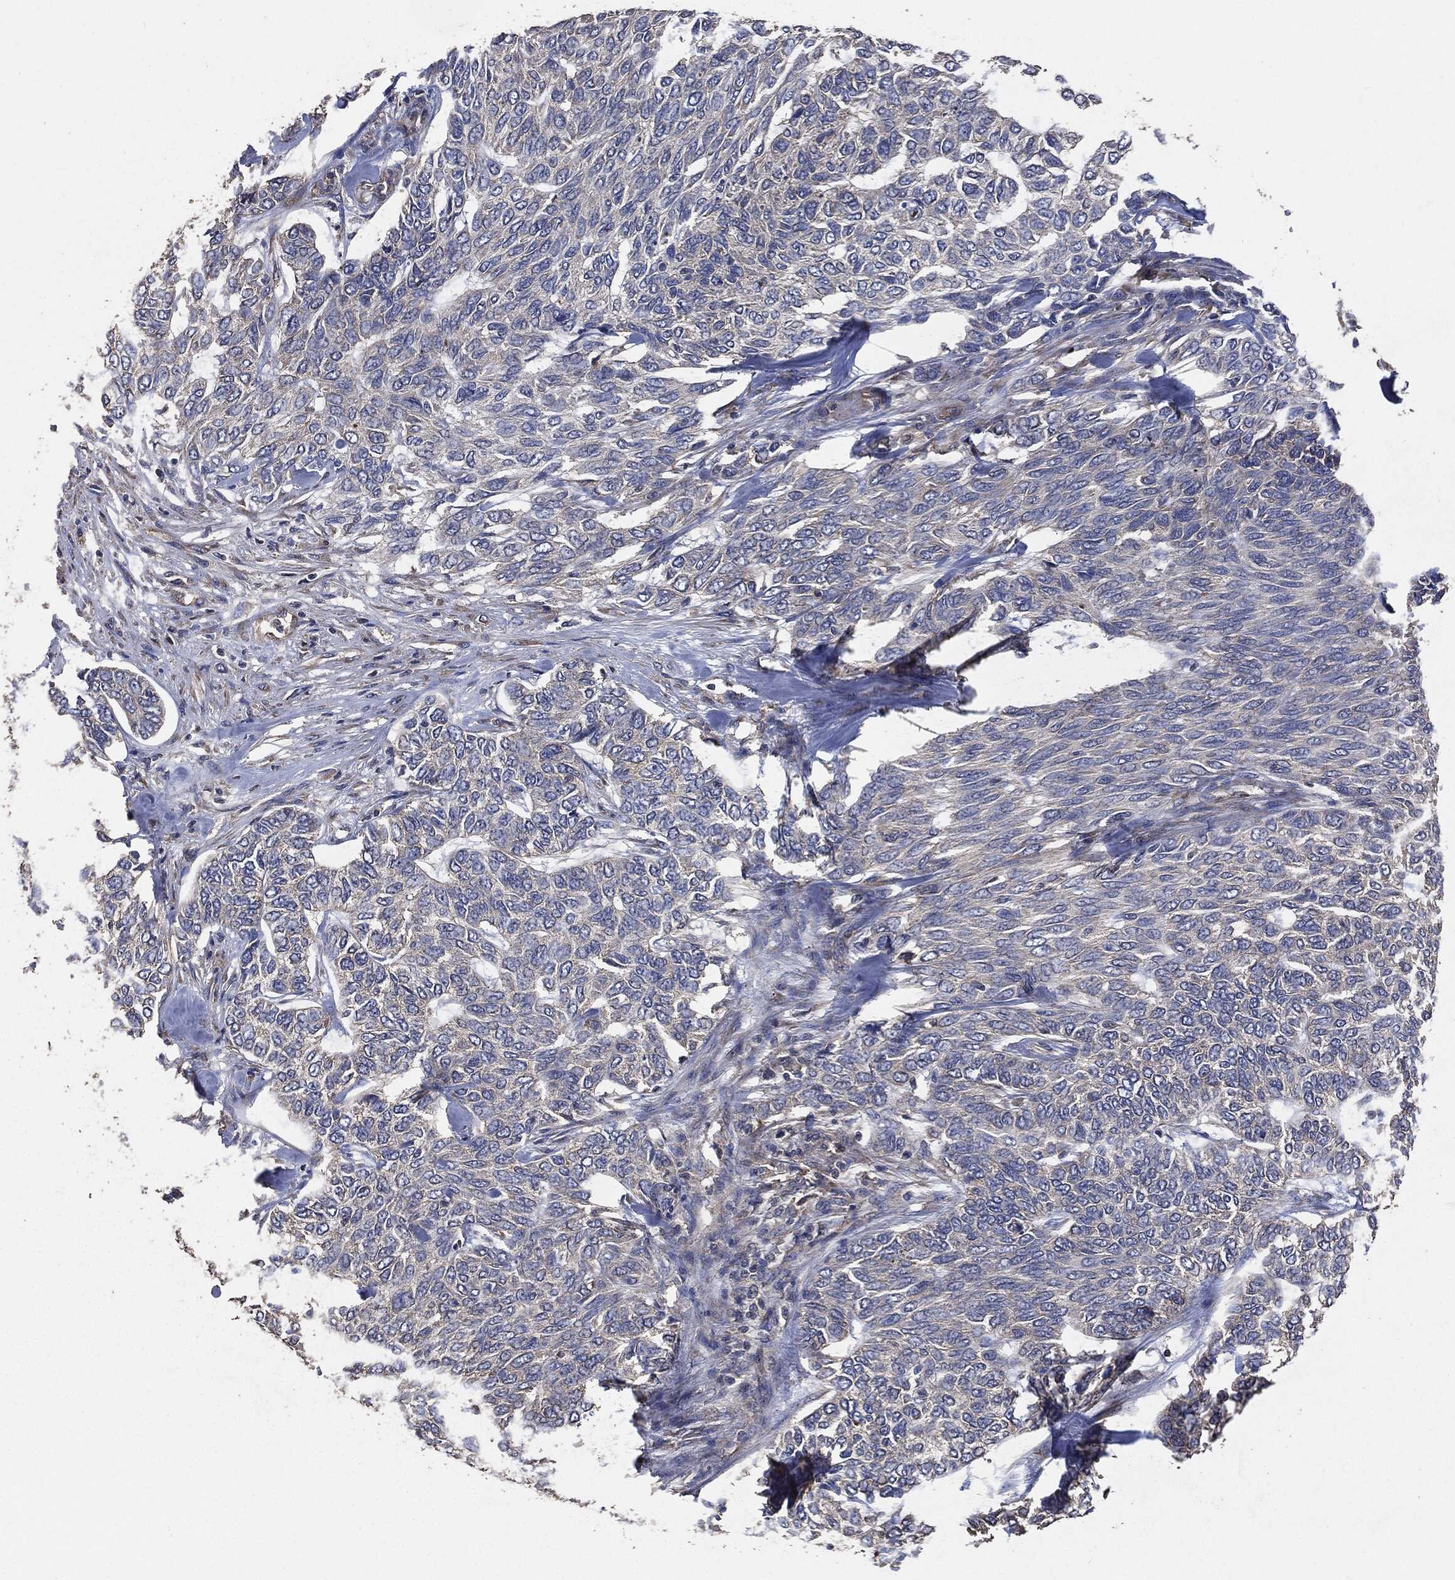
{"staining": {"intensity": "negative", "quantity": "none", "location": "none"}, "tissue": "skin cancer", "cell_type": "Tumor cells", "image_type": "cancer", "snomed": [{"axis": "morphology", "description": "Basal cell carcinoma"}, {"axis": "topography", "description": "Skin"}], "caption": "Tumor cells are negative for protein expression in human basal cell carcinoma (skin). (DAB (3,3'-diaminobenzidine) immunohistochemistry, high magnification).", "gene": "STK3", "patient": {"sex": "female", "age": 65}}